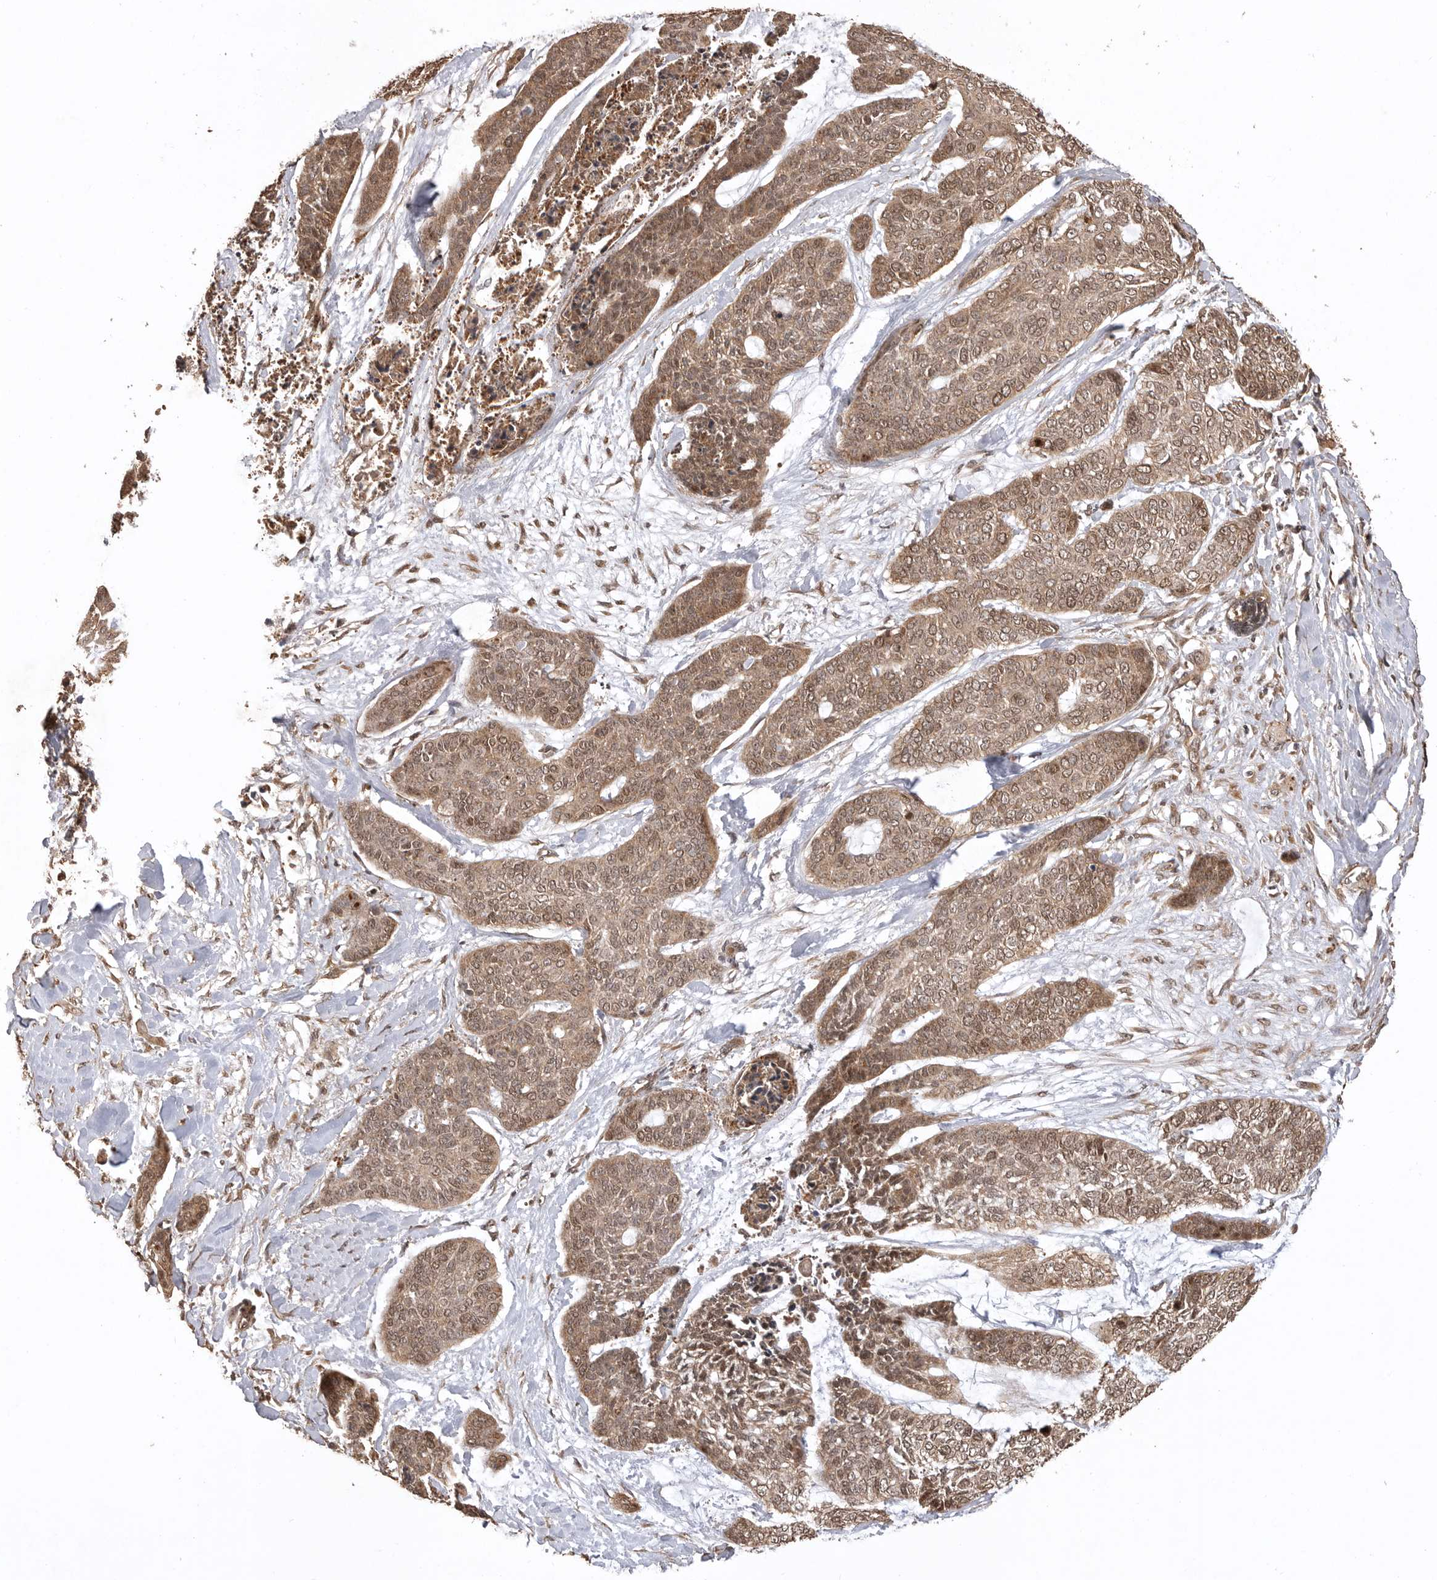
{"staining": {"intensity": "moderate", "quantity": ">75%", "location": "cytoplasmic/membranous,nuclear"}, "tissue": "skin cancer", "cell_type": "Tumor cells", "image_type": "cancer", "snomed": [{"axis": "morphology", "description": "Basal cell carcinoma"}, {"axis": "topography", "description": "Skin"}], "caption": "This image shows immunohistochemistry staining of human skin cancer (basal cell carcinoma), with medium moderate cytoplasmic/membranous and nuclear positivity in about >75% of tumor cells.", "gene": "BOC", "patient": {"sex": "female", "age": 64}}